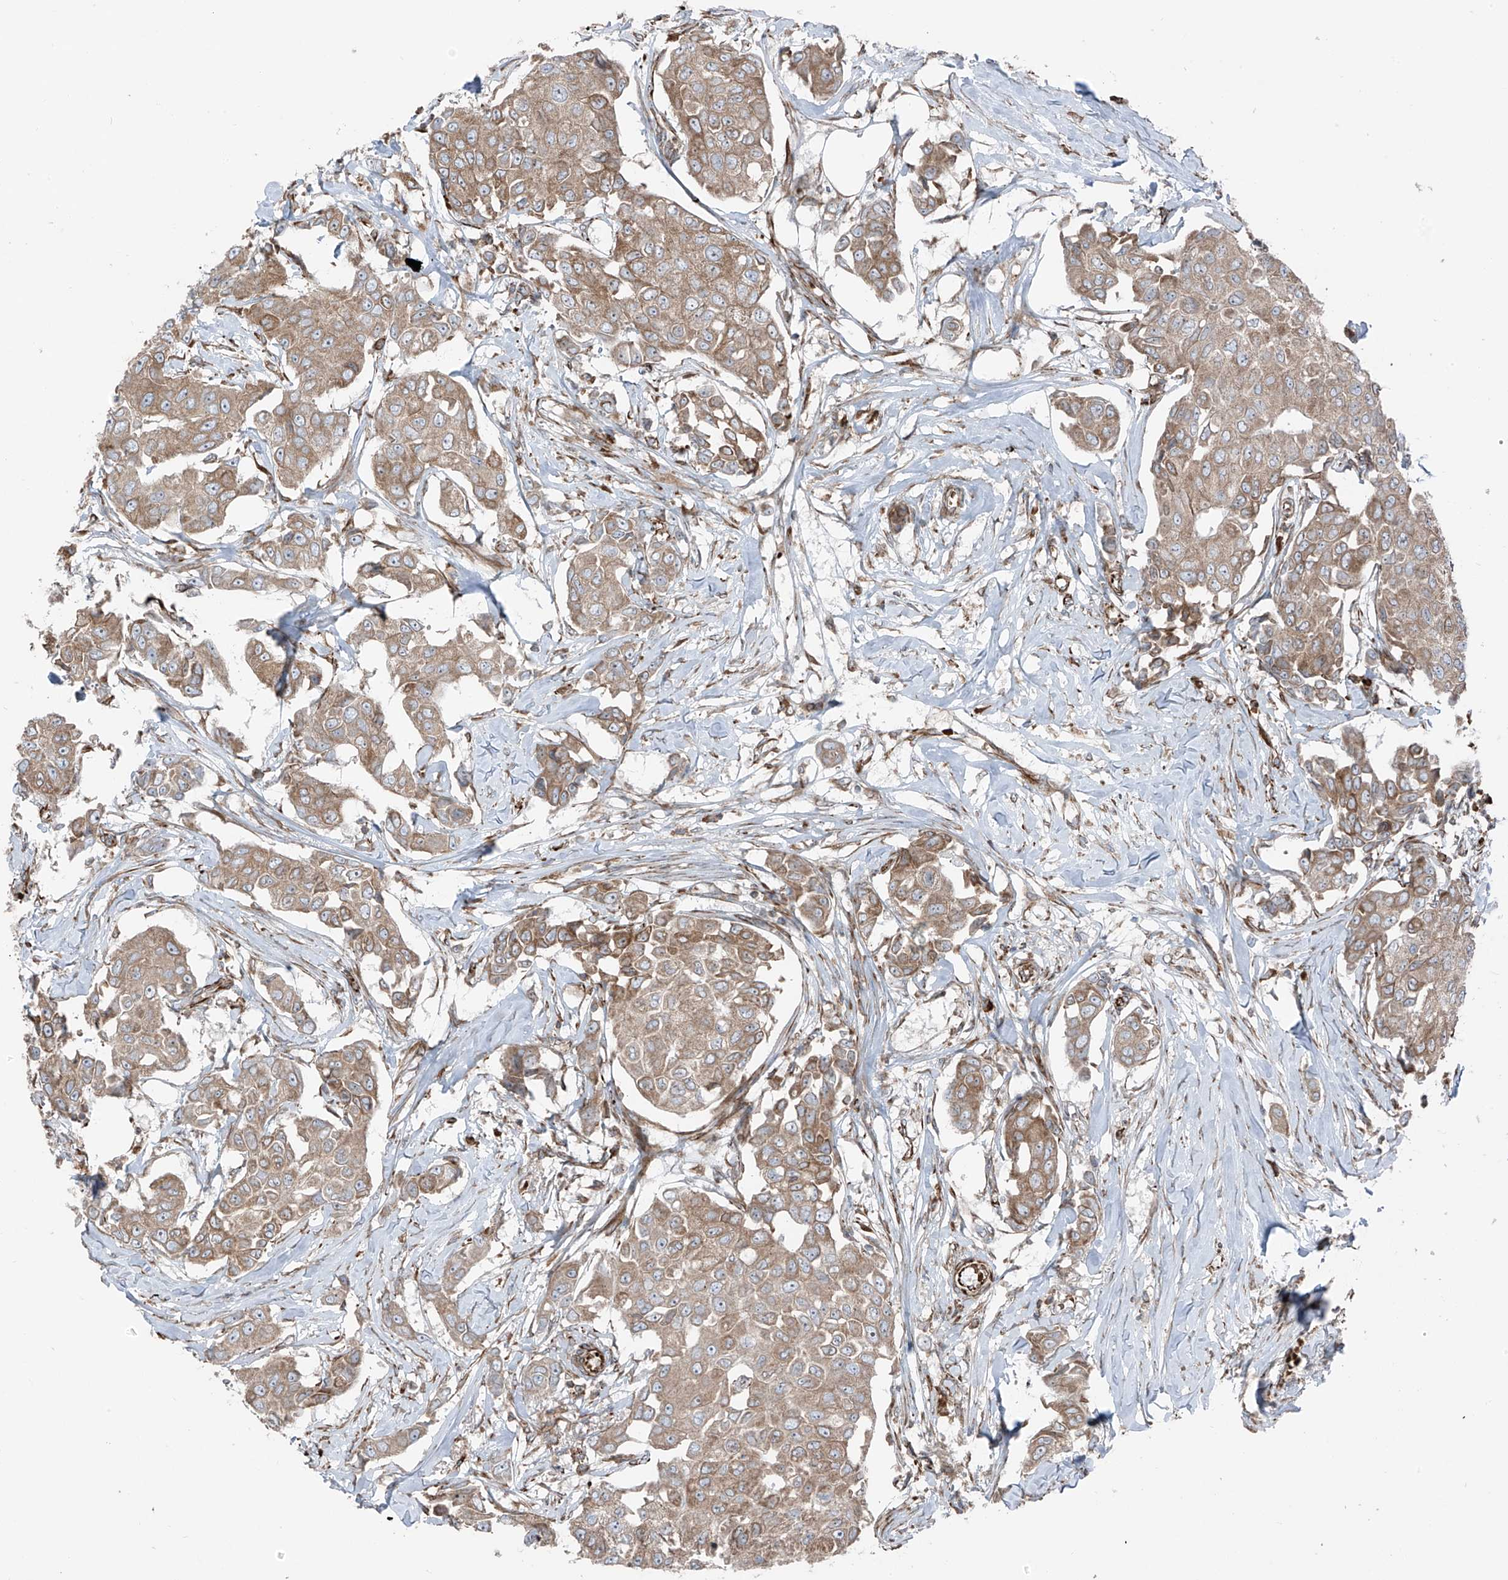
{"staining": {"intensity": "moderate", "quantity": ">75%", "location": "cytoplasmic/membranous"}, "tissue": "breast cancer", "cell_type": "Tumor cells", "image_type": "cancer", "snomed": [{"axis": "morphology", "description": "Duct carcinoma"}, {"axis": "topography", "description": "Breast"}], "caption": "The micrograph reveals immunohistochemical staining of breast cancer. There is moderate cytoplasmic/membranous expression is identified in approximately >75% of tumor cells.", "gene": "ERLEC1", "patient": {"sex": "female", "age": 80}}